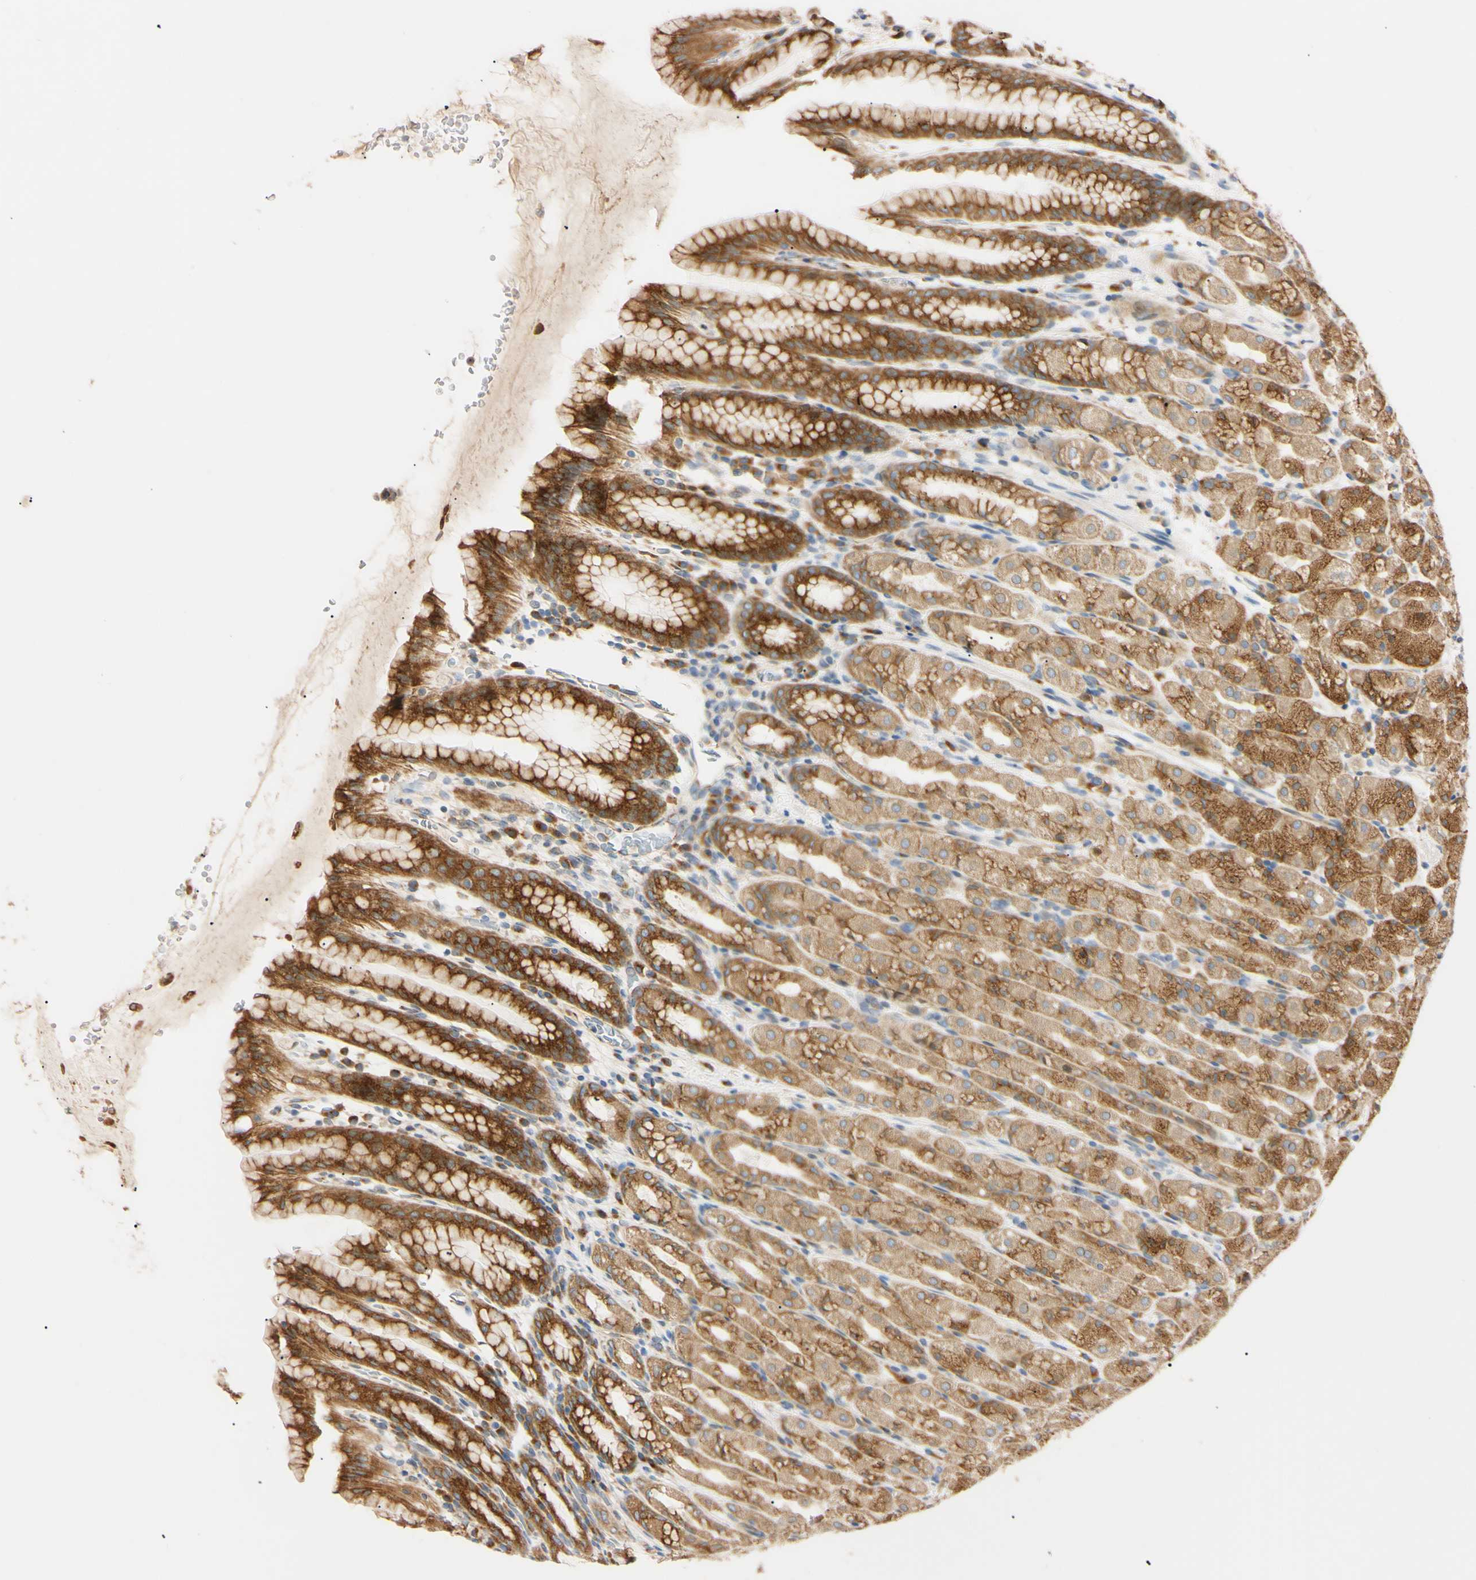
{"staining": {"intensity": "strong", "quantity": ">75%", "location": "cytoplasmic/membranous"}, "tissue": "stomach", "cell_type": "Glandular cells", "image_type": "normal", "snomed": [{"axis": "morphology", "description": "Normal tissue, NOS"}, {"axis": "topography", "description": "Stomach, upper"}], "caption": "This micrograph demonstrates IHC staining of benign human stomach, with high strong cytoplasmic/membranous positivity in approximately >75% of glandular cells.", "gene": "IER3IP1", "patient": {"sex": "male", "age": 68}}